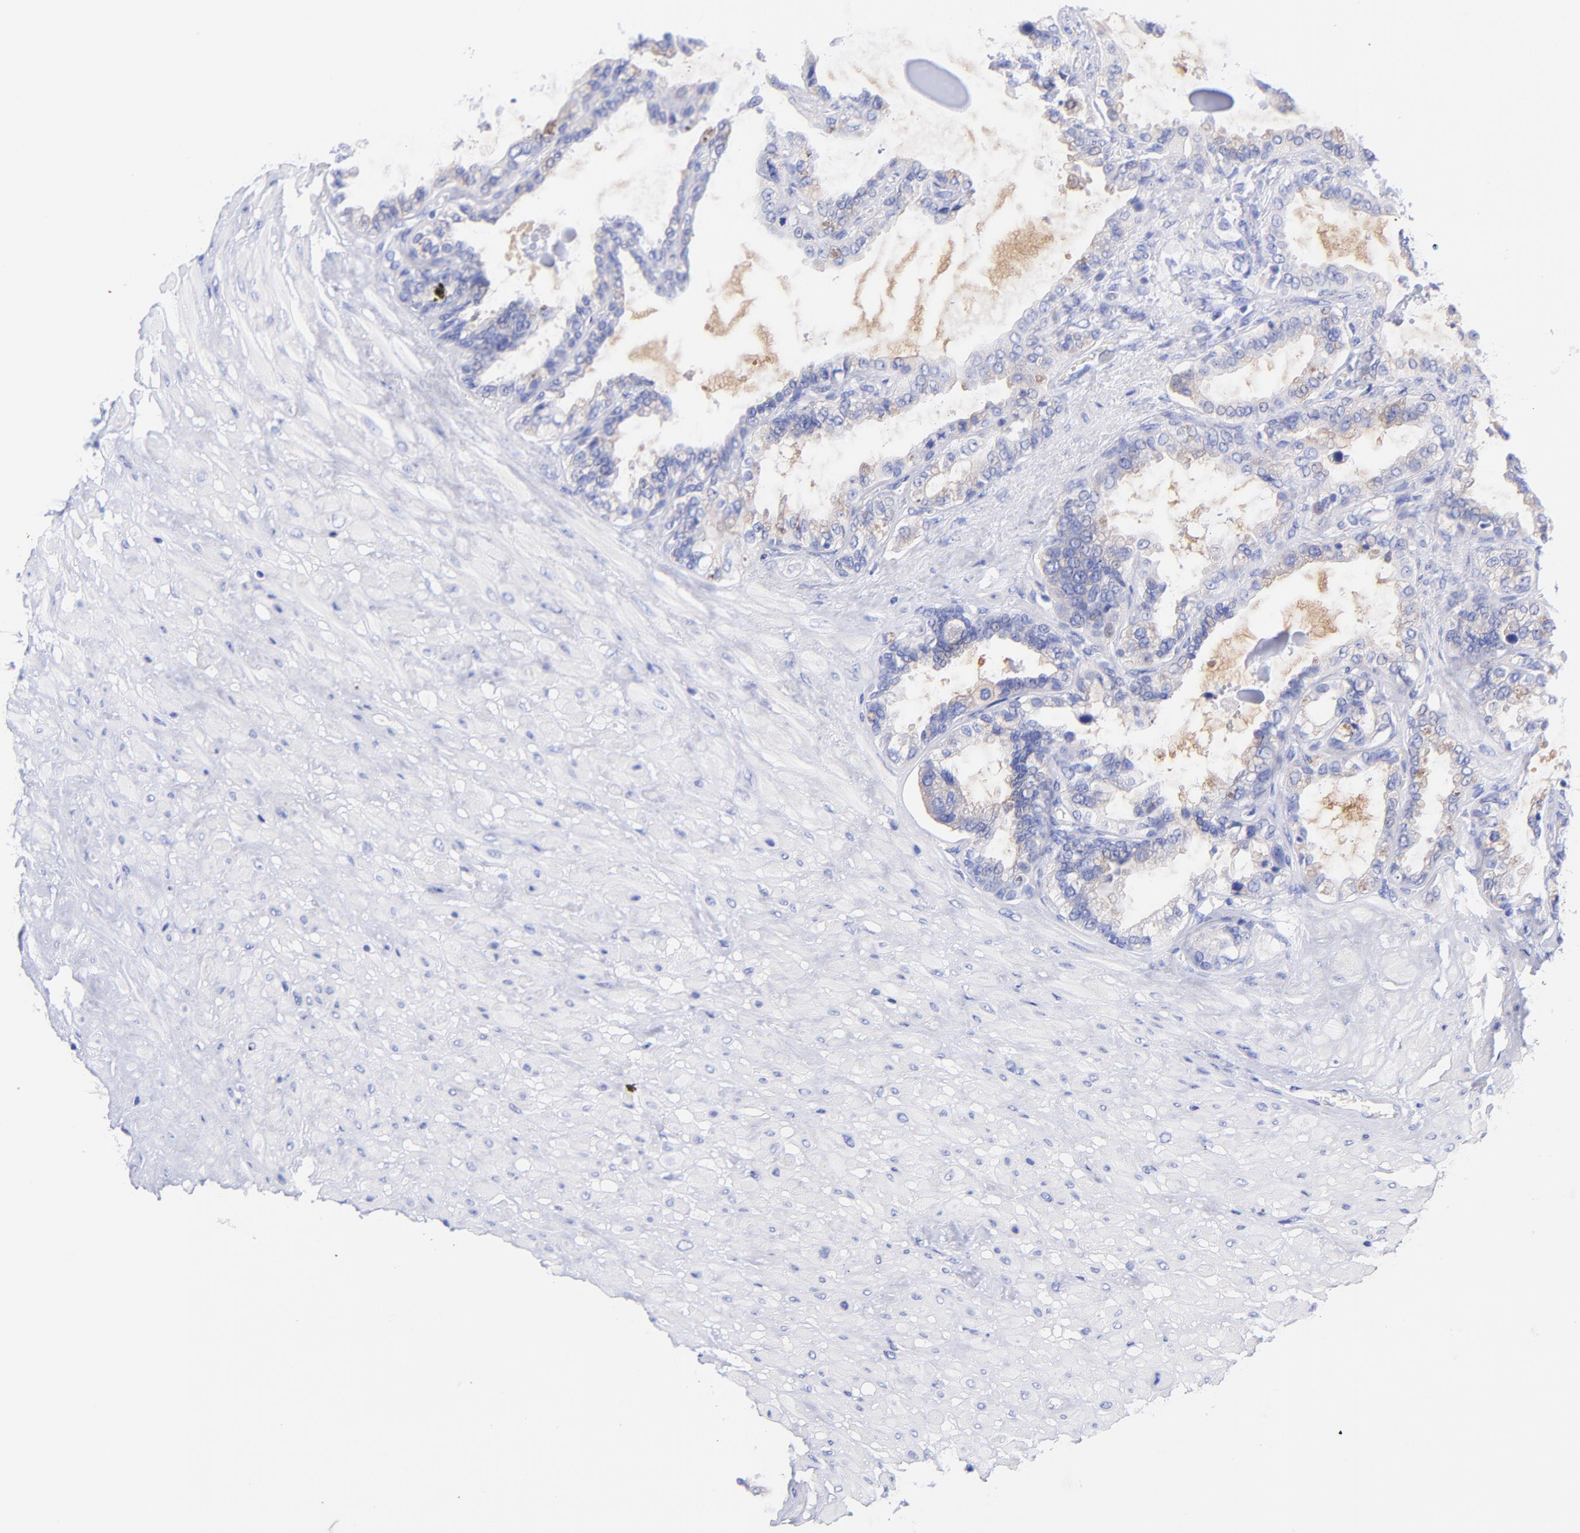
{"staining": {"intensity": "weak", "quantity": "<25%", "location": "cytoplasmic/membranous"}, "tissue": "seminal vesicle", "cell_type": "Glandular cells", "image_type": "normal", "snomed": [{"axis": "morphology", "description": "Normal tissue, NOS"}, {"axis": "morphology", "description": "Inflammation, NOS"}, {"axis": "topography", "description": "Urinary bladder"}, {"axis": "topography", "description": "Prostate"}, {"axis": "topography", "description": "Seminal veicle"}], "caption": "DAB immunohistochemical staining of unremarkable human seminal vesicle shows no significant expression in glandular cells.", "gene": "GPHN", "patient": {"sex": "male", "age": 82}}